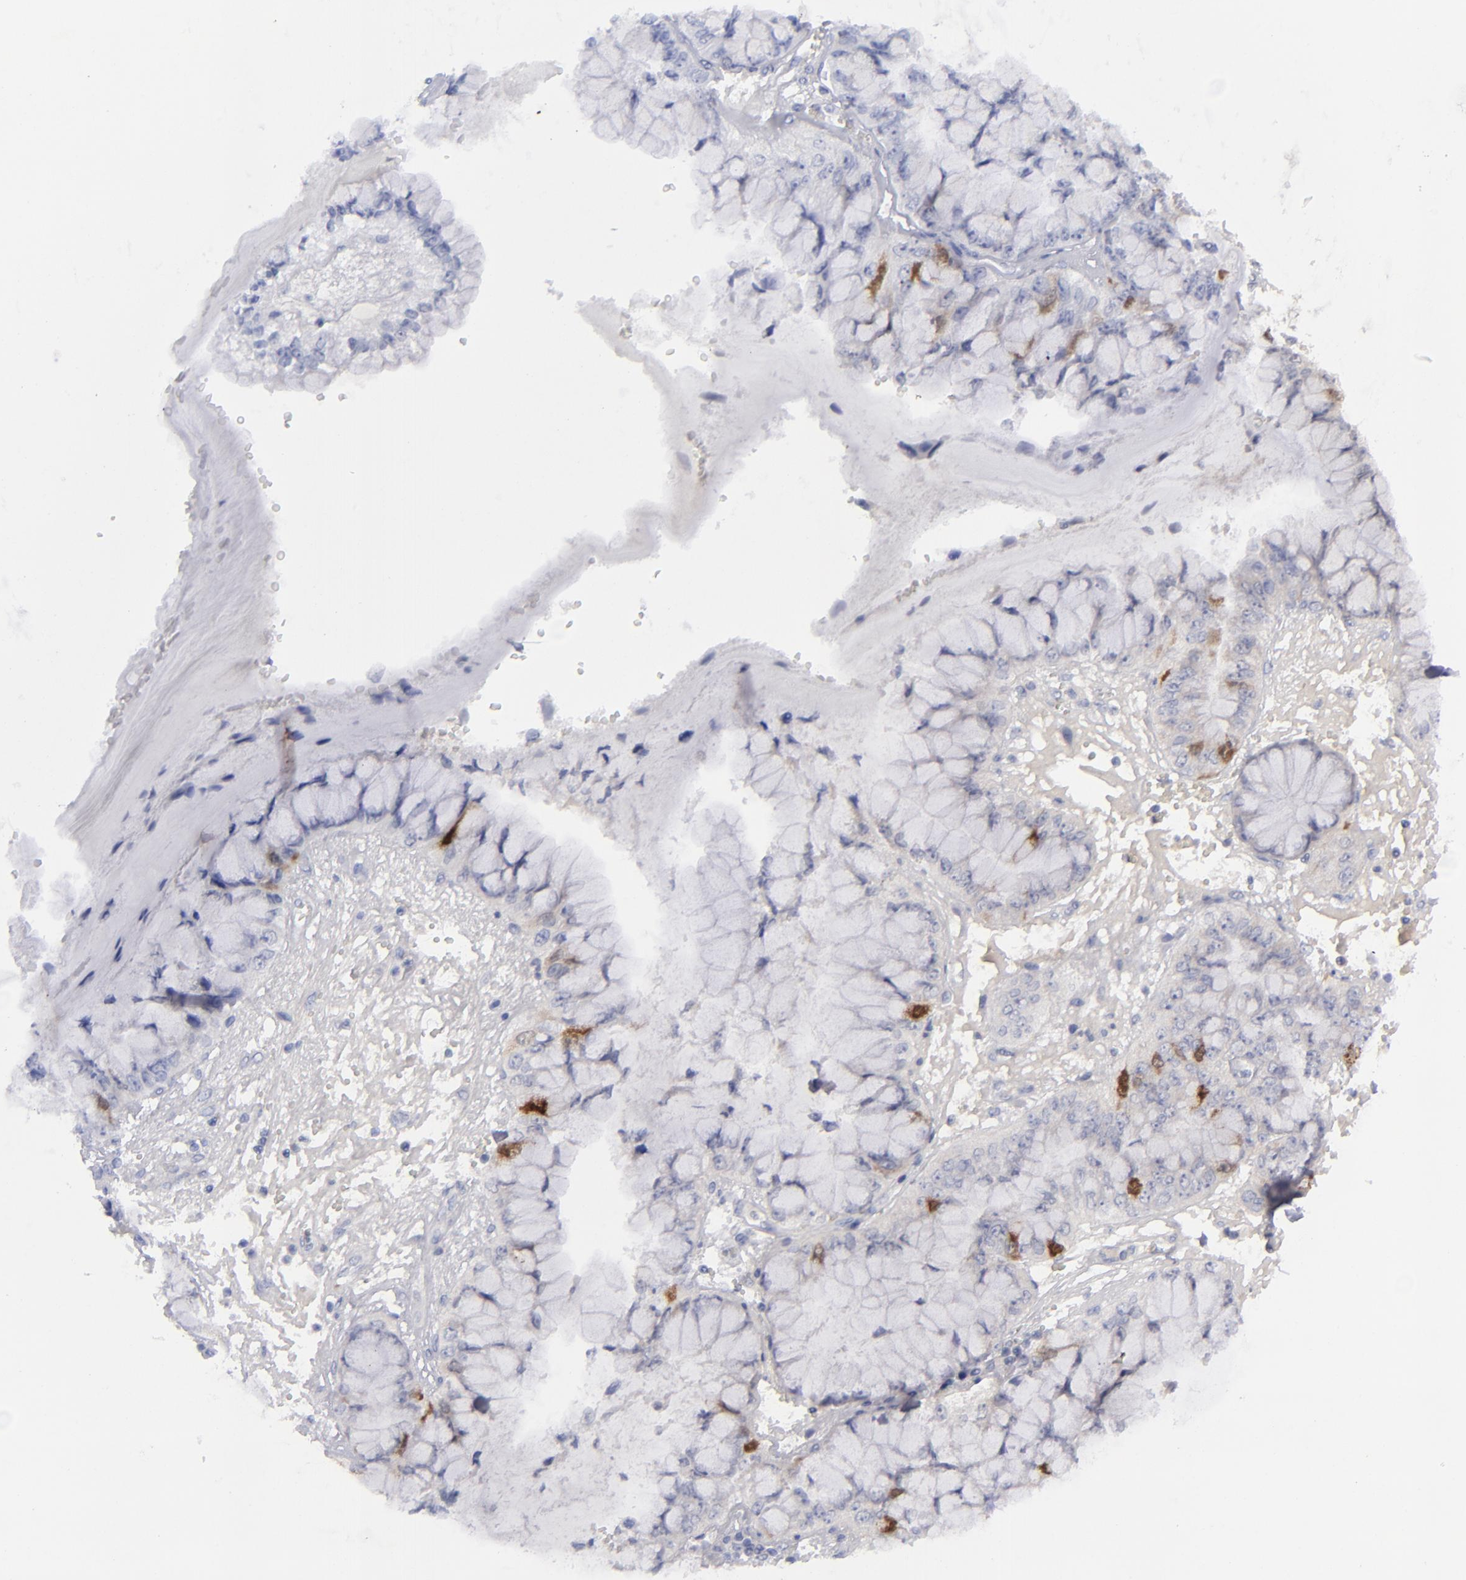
{"staining": {"intensity": "moderate", "quantity": "<25%", "location": "nuclear"}, "tissue": "liver cancer", "cell_type": "Tumor cells", "image_type": "cancer", "snomed": [{"axis": "morphology", "description": "Cholangiocarcinoma"}, {"axis": "topography", "description": "Liver"}], "caption": "Moderate nuclear positivity for a protein is identified in about <25% of tumor cells of cholangiocarcinoma (liver) using IHC.", "gene": "AURKA", "patient": {"sex": "female", "age": 79}}